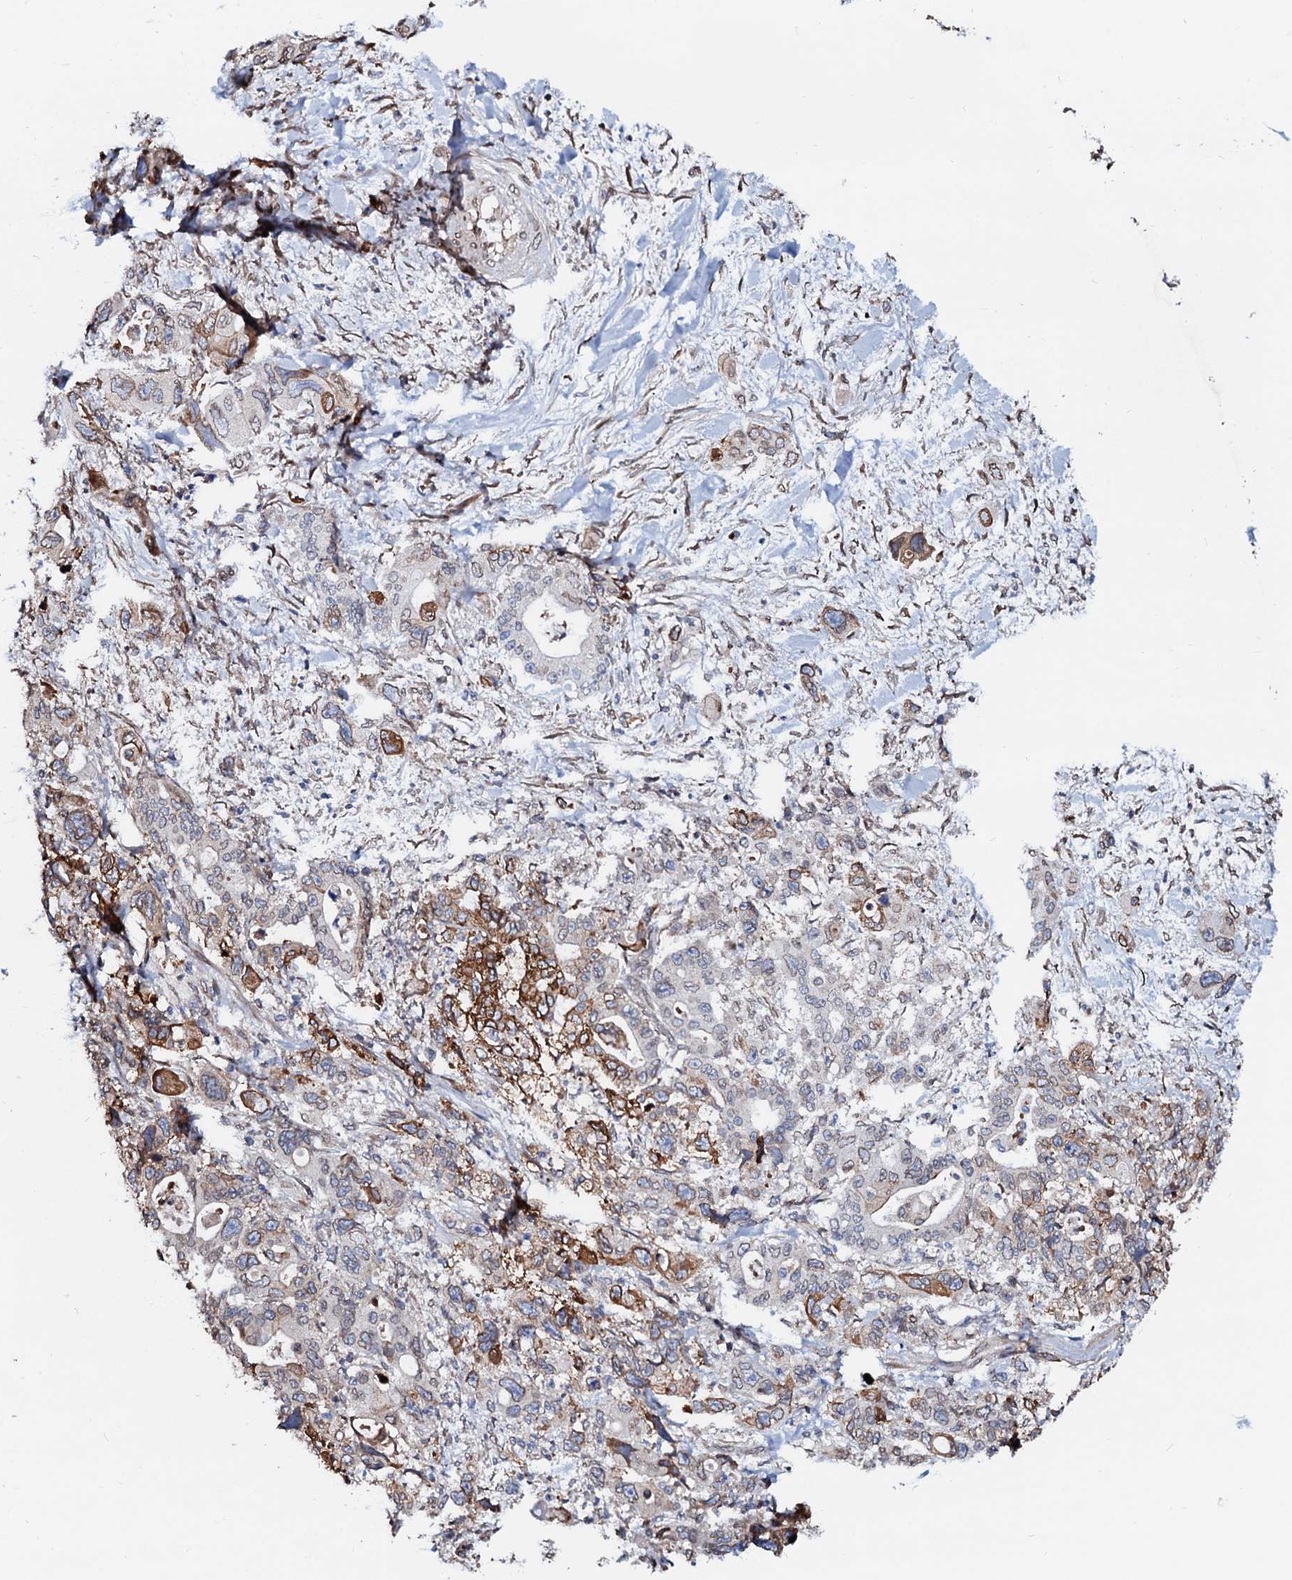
{"staining": {"intensity": "moderate", "quantity": "<25%", "location": "cytoplasmic/membranous,nuclear"}, "tissue": "pancreatic cancer", "cell_type": "Tumor cells", "image_type": "cancer", "snomed": [{"axis": "morphology", "description": "Adenocarcinoma, NOS"}, {"axis": "topography", "description": "Pancreas"}], "caption": "Human pancreatic cancer (adenocarcinoma) stained with a protein marker reveals moderate staining in tumor cells.", "gene": "NRP2", "patient": {"sex": "male", "age": 46}}